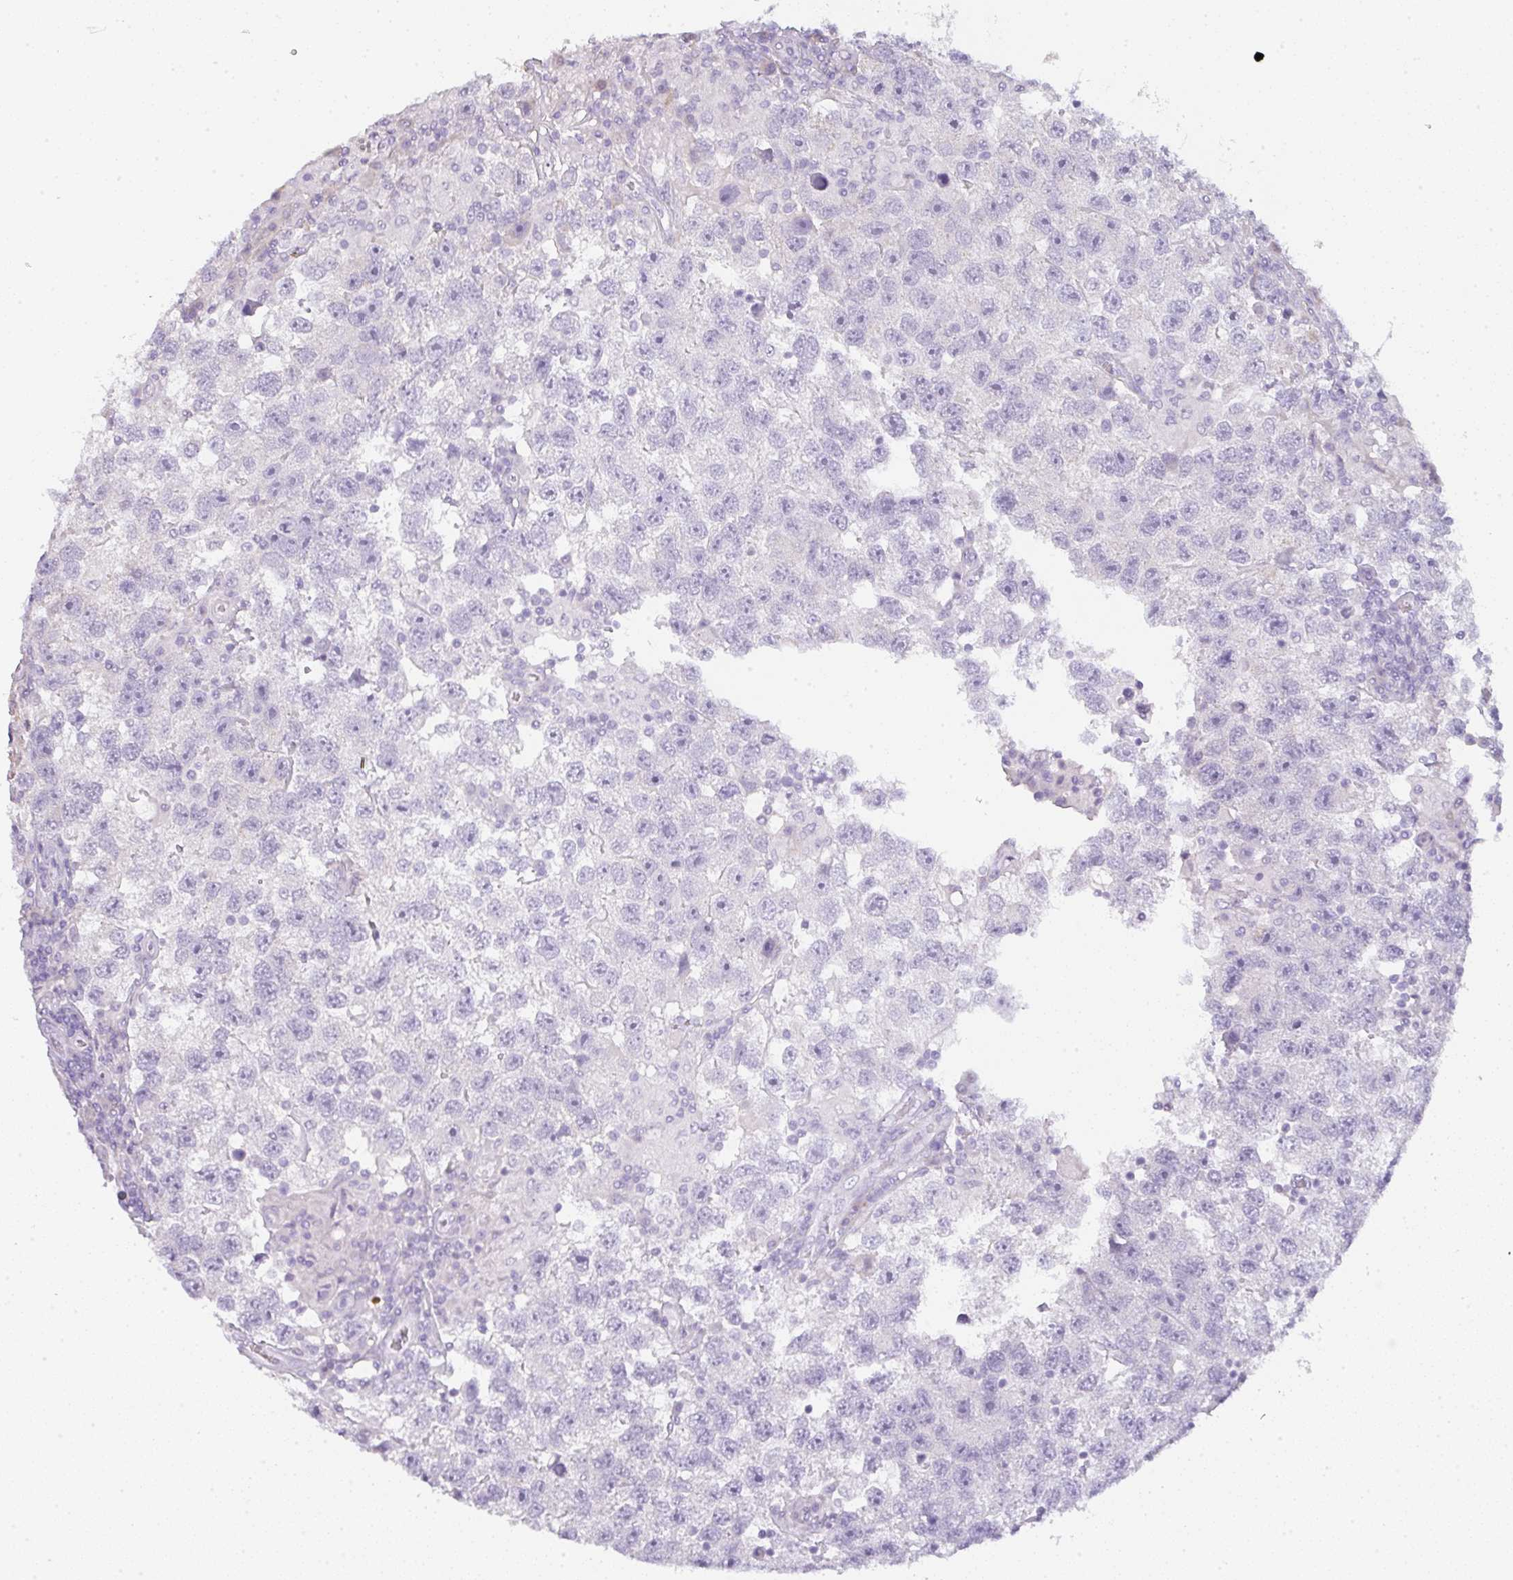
{"staining": {"intensity": "negative", "quantity": "none", "location": "none"}, "tissue": "testis cancer", "cell_type": "Tumor cells", "image_type": "cancer", "snomed": [{"axis": "morphology", "description": "Seminoma, NOS"}, {"axis": "topography", "description": "Testis"}], "caption": "Tumor cells show no significant protein staining in testis cancer. (DAB IHC, high magnification).", "gene": "LPAR4", "patient": {"sex": "male", "age": 26}}